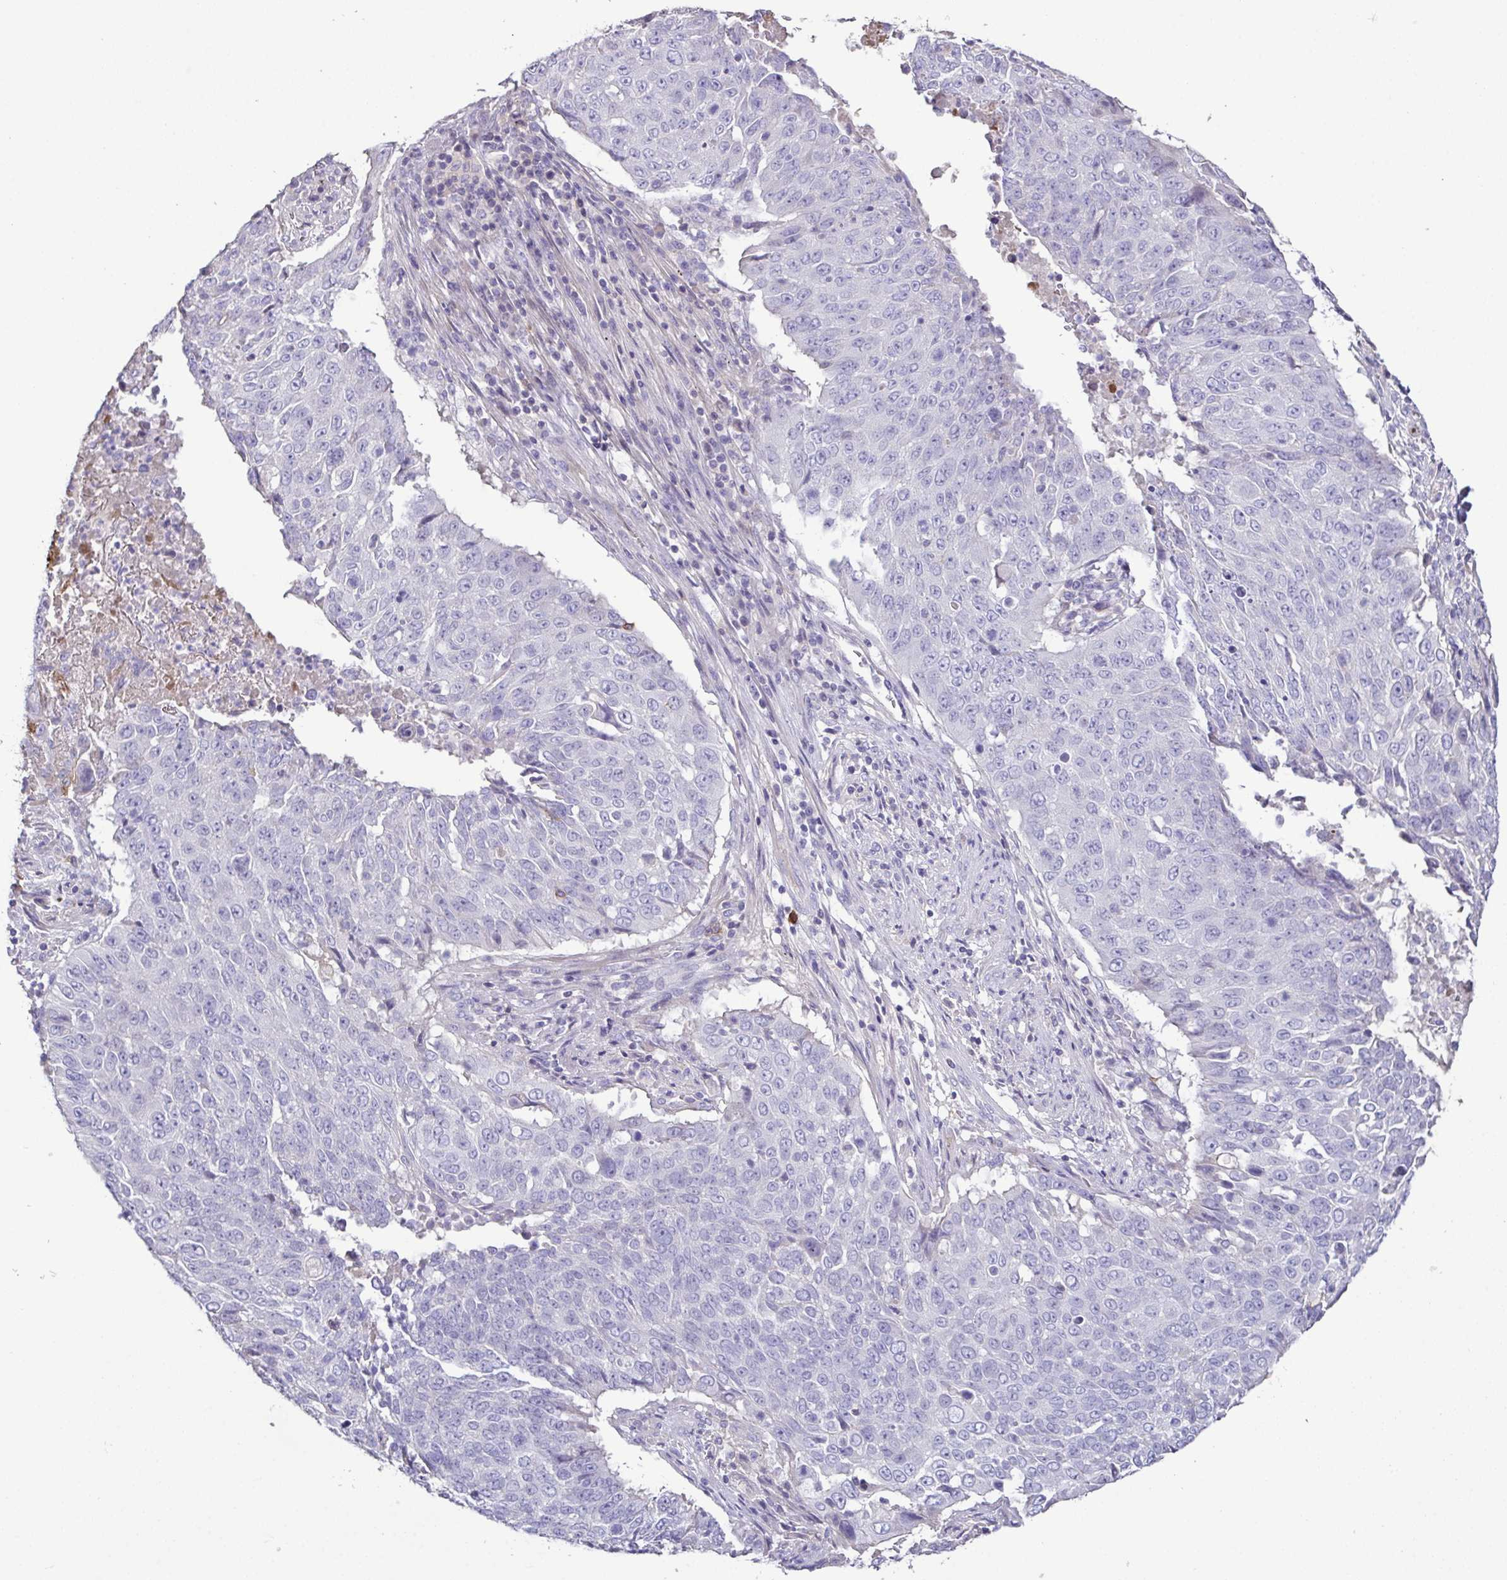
{"staining": {"intensity": "negative", "quantity": "none", "location": "none"}, "tissue": "lung cancer", "cell_type": "Tumor cells", "image_type": "cancer", "snomed": [{"axis": "morphology", "description": "Normal tissue, NOS"}, {"axis": "morphology", "description": "Squamous cell carcinoma, NOS"}, {"axis": "topography", "description": "Bronchus"}, {"axis": "topography", "description": "Lung"}], "caption": "Tumor cells show no significant protein positivity in lung squamous cell carcinoma. The staining was performed using DAB (3,3'-diaminobenzidine) to visualize the protein expression in brown, while the nuclei were stained in blue with hematoxylin (Magnification: 20x).", "gene": "MARCO", "patient": {"sex": "male", "age": 64}}